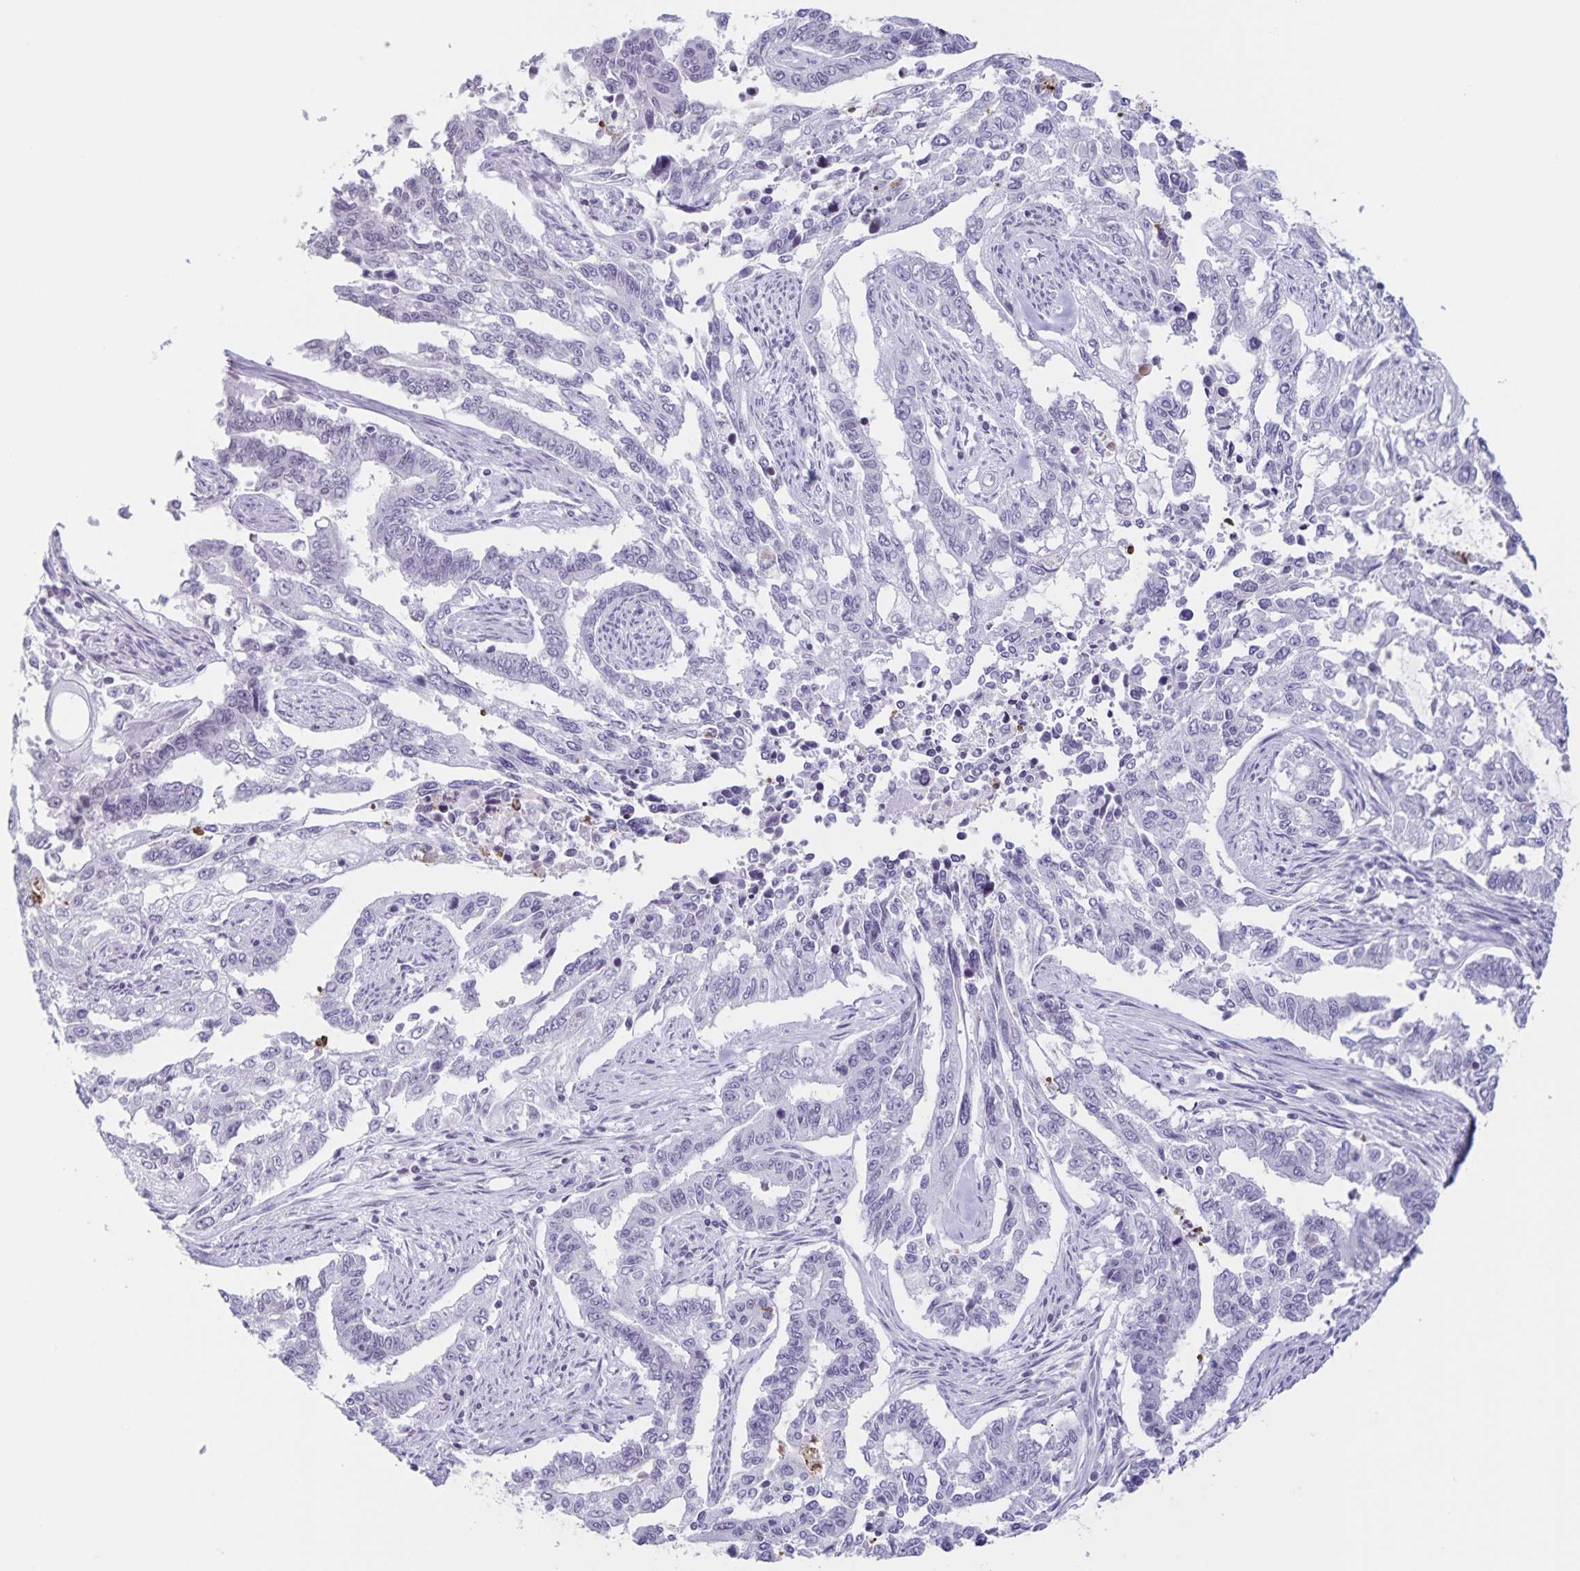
{"staining": {"intensity": "negative", "quantity": "none", "location": "none"}, "tissue": "endometrial cancer", "cell_type": "Tumor cells", "image_type": "cancer", "snomed": [{"axis": "morphology", "description": "Adenocarcinoma, NOS"}, {"axis": "topography", "description": "Uterus"}], "caption": "Micrograph shows no significant protein staining in tumor cells of endometrial cancer.", "gene": "LCE6A", "patient": {"sex": "female", "age": 59}}